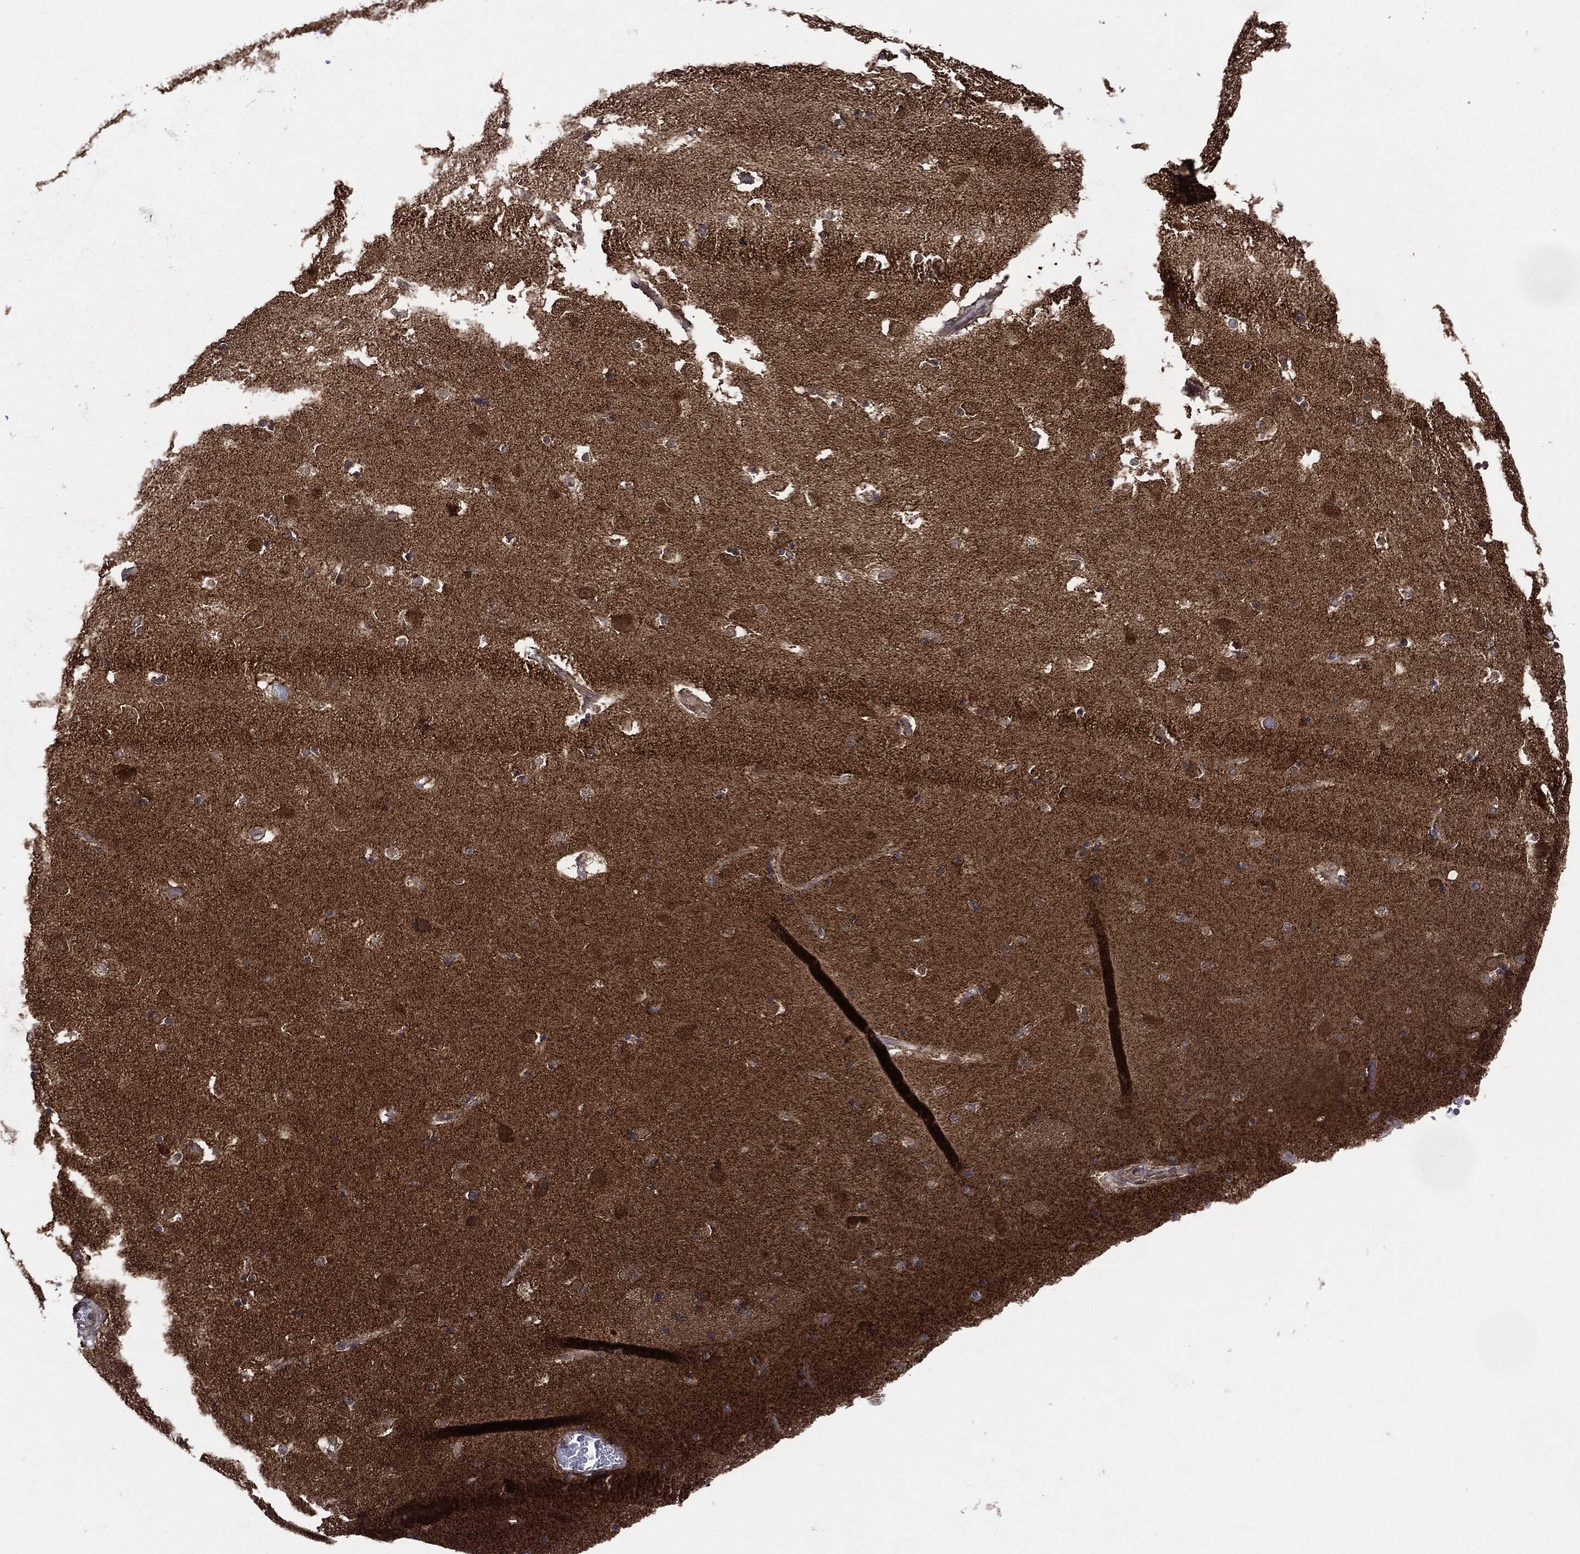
{"staining": {"intensity": "negative", "quantity": "none", "location": "none"}, "tissue": "caudate", "cell_type": "Glial cells", "image_type": "normal", "snomed": [{"axis": "morphology", "description": "Normal tissue, NOS"}, {"axis": "topography", "description": "Lateral ventricle wall"}], "caption": "The histopathology image demonstrates no staining of glial cells in normal caudate. (DAB immunohistochemistry (IHC) visualized using brightfield microscopy, high magnification).", "gene": "PTPA", "patient": {"sex": "male", "age": 51}}